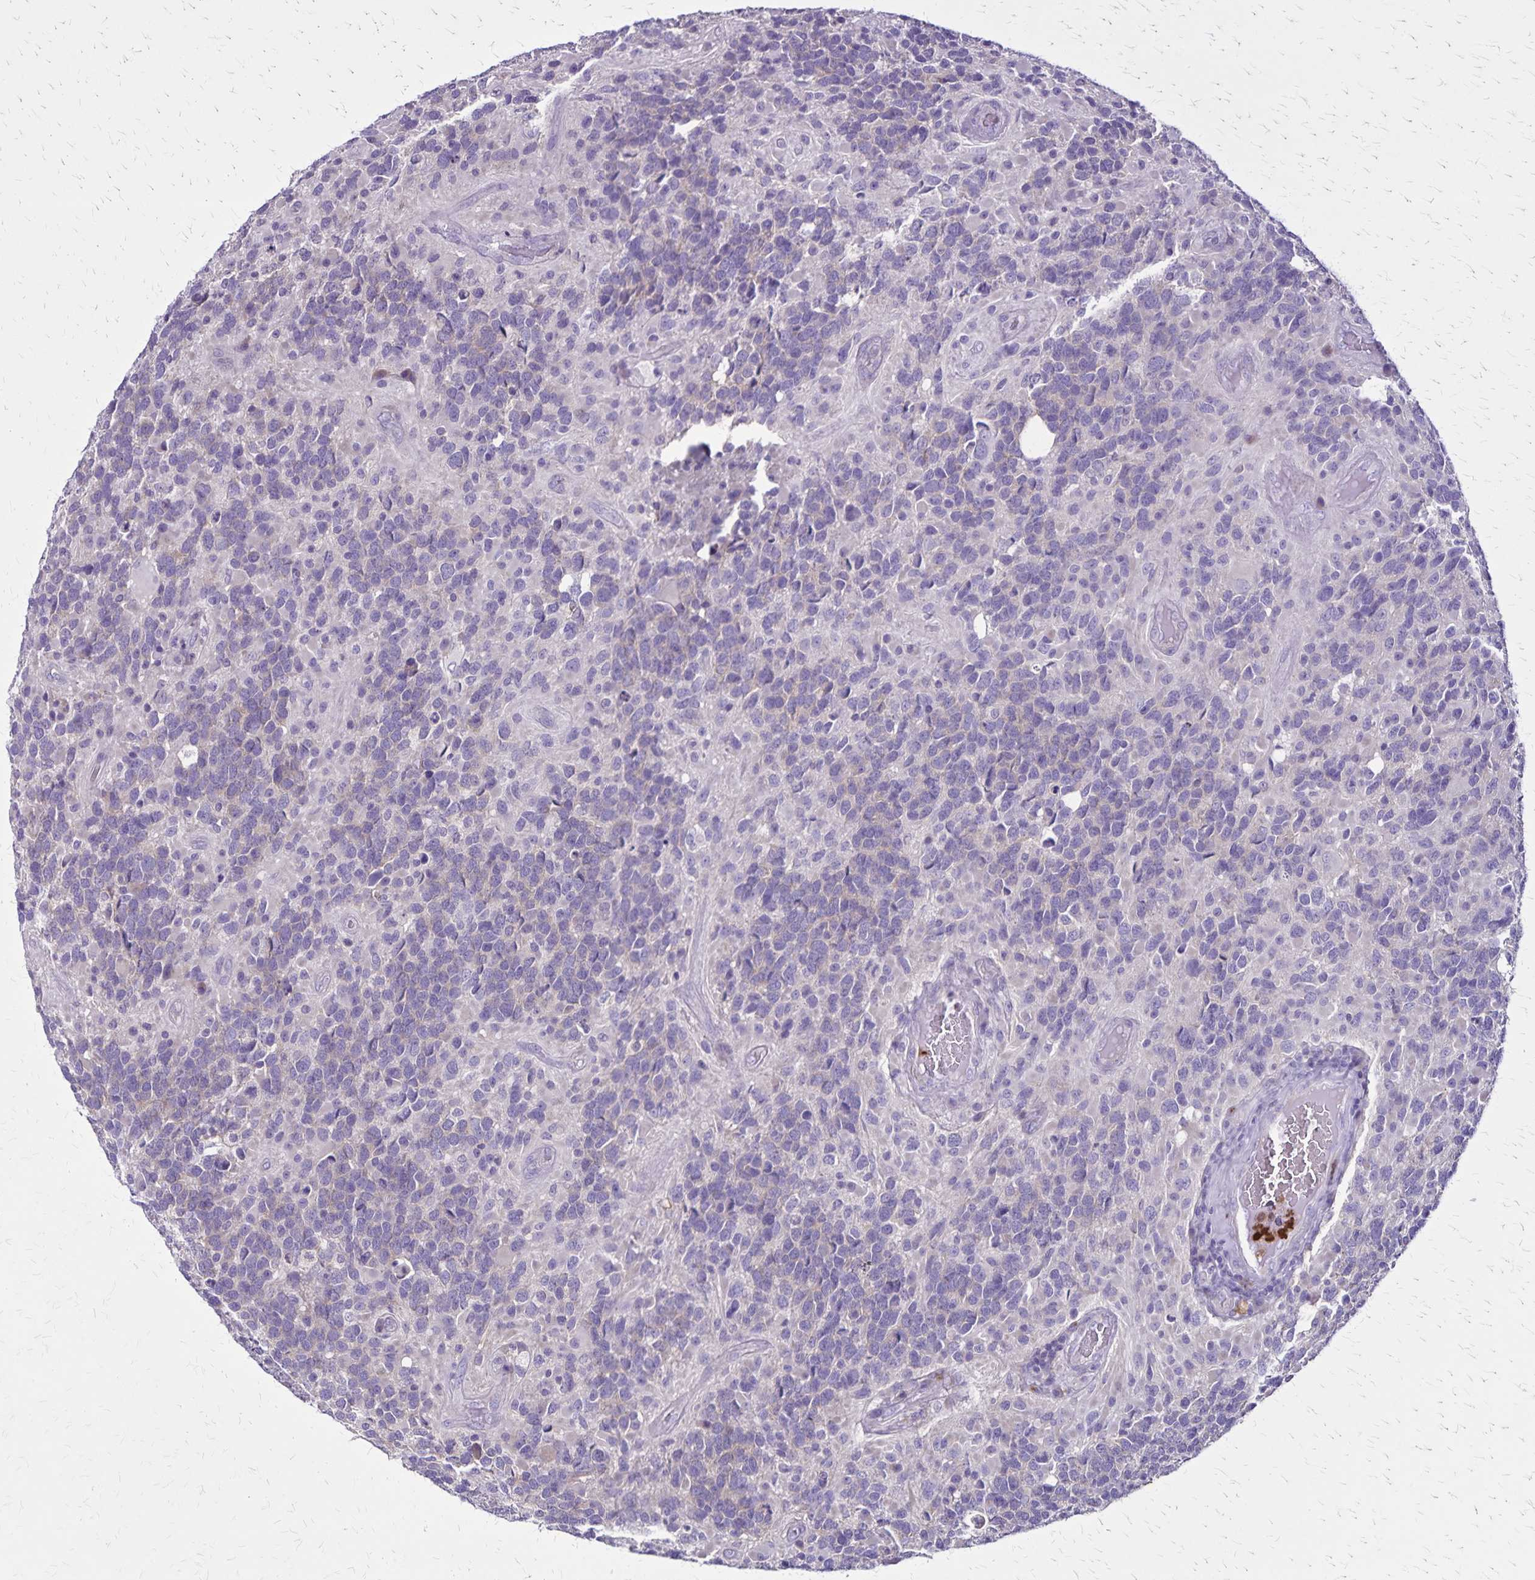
{"staining": {"intensity": "negative", "quantity": "none", "location": "none"}, "tissue": "glioma", "cell_type": "Tumor cells", "image_type": "cancer", "snomed": [{"axis": "morphology", "description": "Glioma, malignant, High grade"}, {"axis": "topography", "description": "Brain"}], "caption": "Immunohistochemical staining of human malignant glioma (high-grade) exhibits no significant expression in tumor cells.", "gene": "ULBP3", "patient": {"sex": "female", "age": 40}}